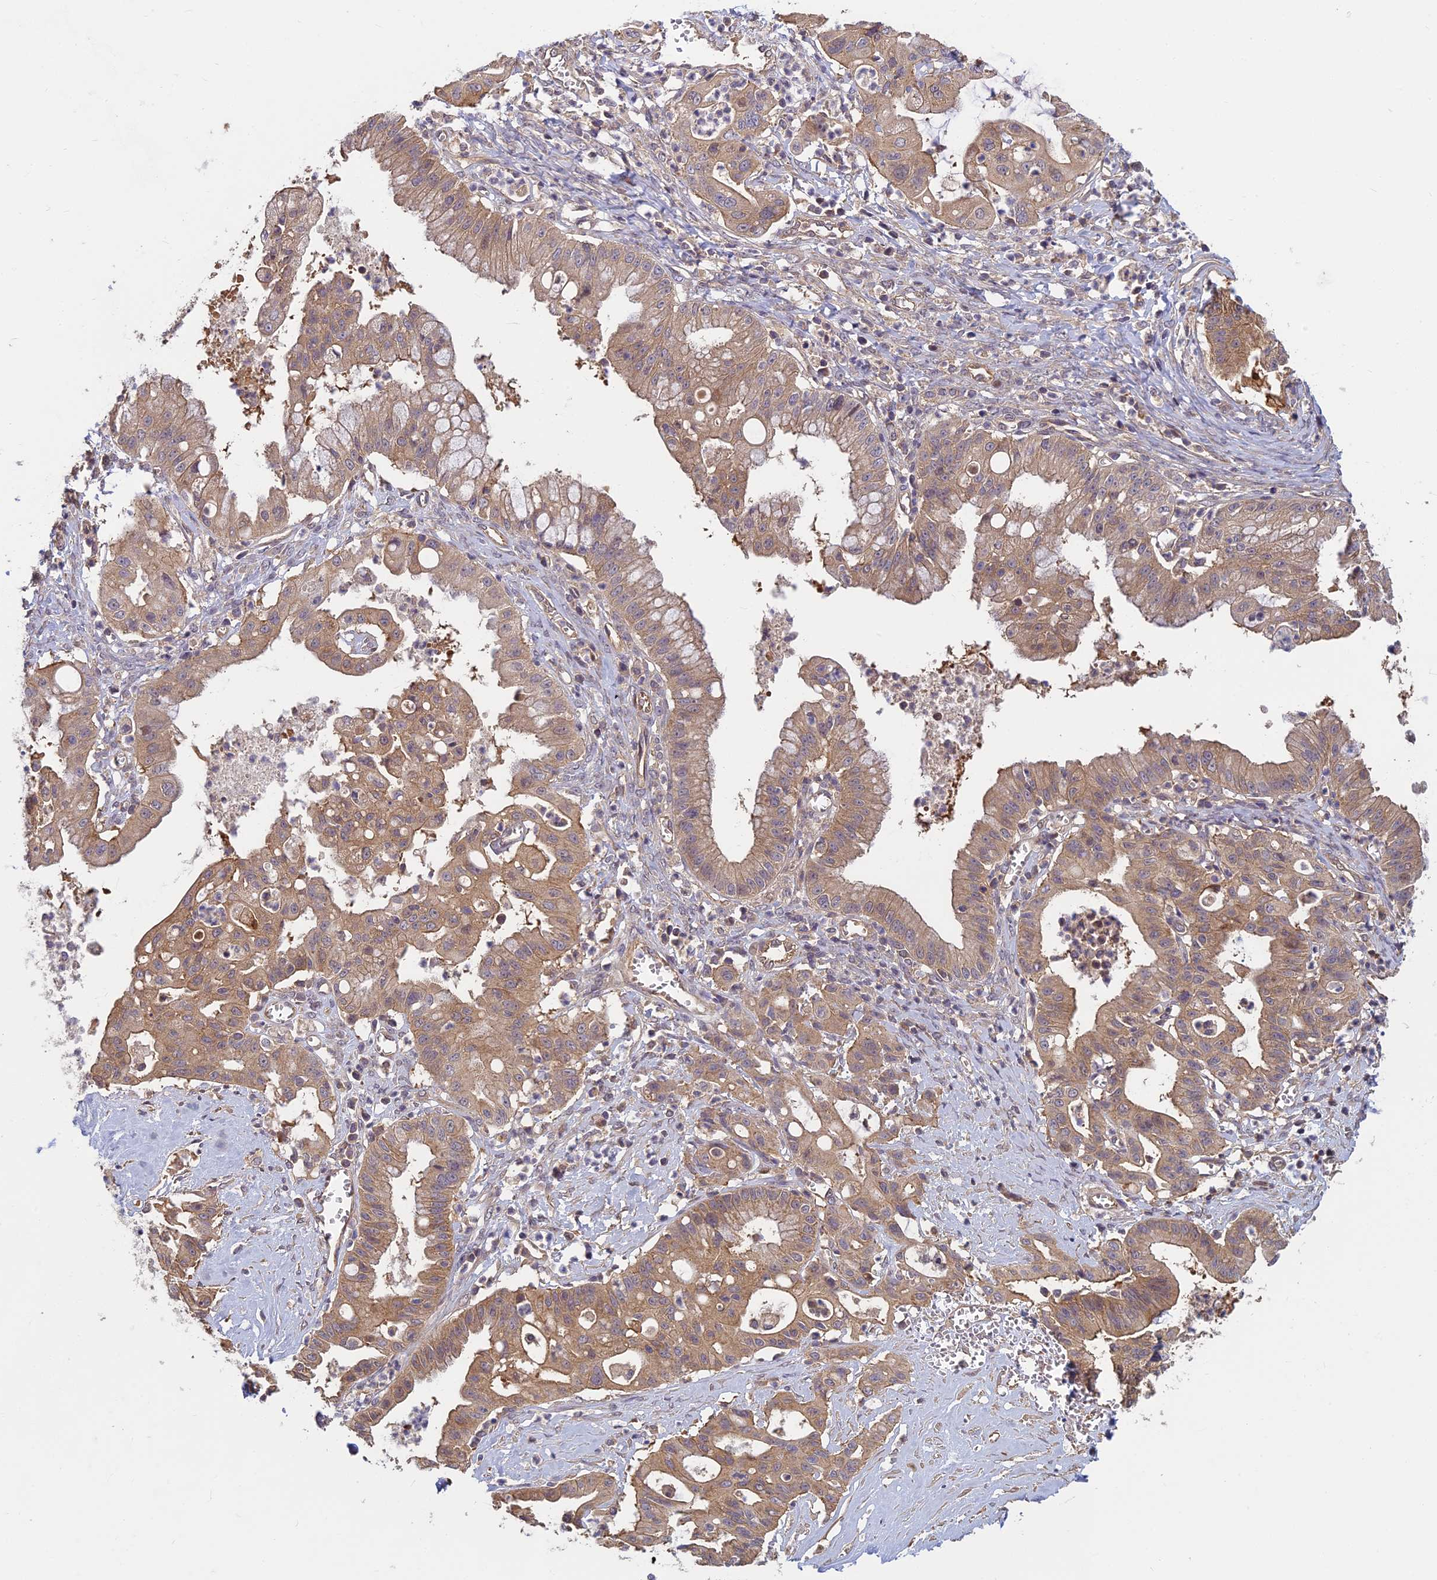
{"staining": {"intensity": "moderate", "quantity": ">75%", "location": "cytoplasmic/membranous"}, "tissue": "ovarian cancer", "cell_type": "Tumor cells", "image_type": "cancer", "snomed": [{"axis": "morphology", "description": "Cystadenocarcinoma, mucinous, NOS"}, {"axis": "topography", "description": "Ovary"}], "caption": "Immunohistochemical staining of mucinous cystadenocarcinoma (ovarian) displays medium levels of moderate cytoplasmic/membranous protein expression in approximately >75% of tumor cells. Immunohistochemistry (ihc) stains the protein of interest in brown and the nuclei are stained blue.", "gene": "PIKFYVE", "patient": {"sex": "female", "age": 70}}